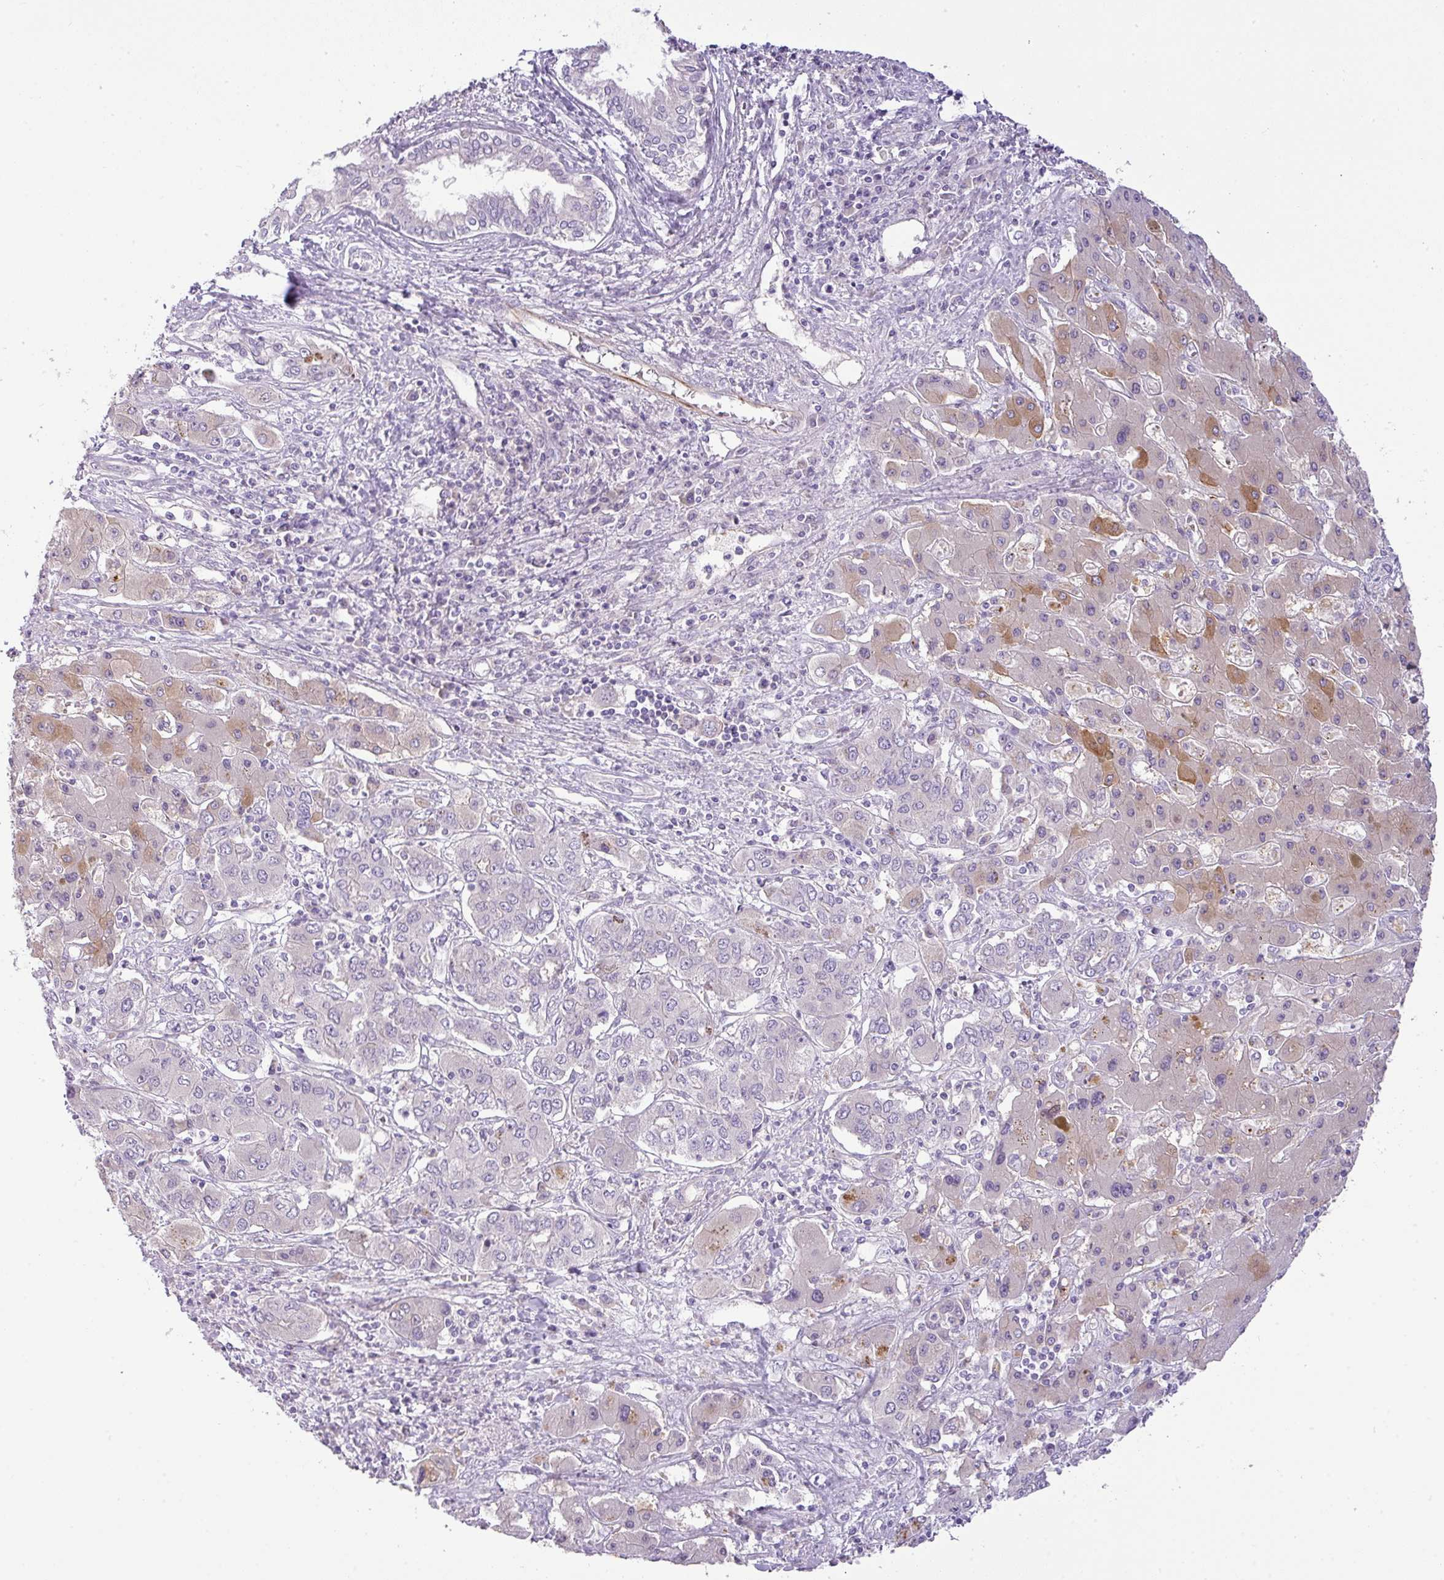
{"staining": {"intensity": "moderate", "quantity": "<25%", "location": "cytoplasmic/membranous"}, "tissue": "liver cancer", "cell_type": "Tumor cells", "image_type": "cancer", "snomed": [{"axis": "morphology", "description": "Cholangiocarcinoma"}, {"axis": "topography", "description": "Liver"}], "caption": "Immunohistochemical staining of human liver cancer (cholangiocarcinoma) shows low levels of moderate cytoplasmic/membranous staining in about <25% of tumor cells.", "gene": "ENSG00000273748", "patient": {"sex": "male", "age": 67}}